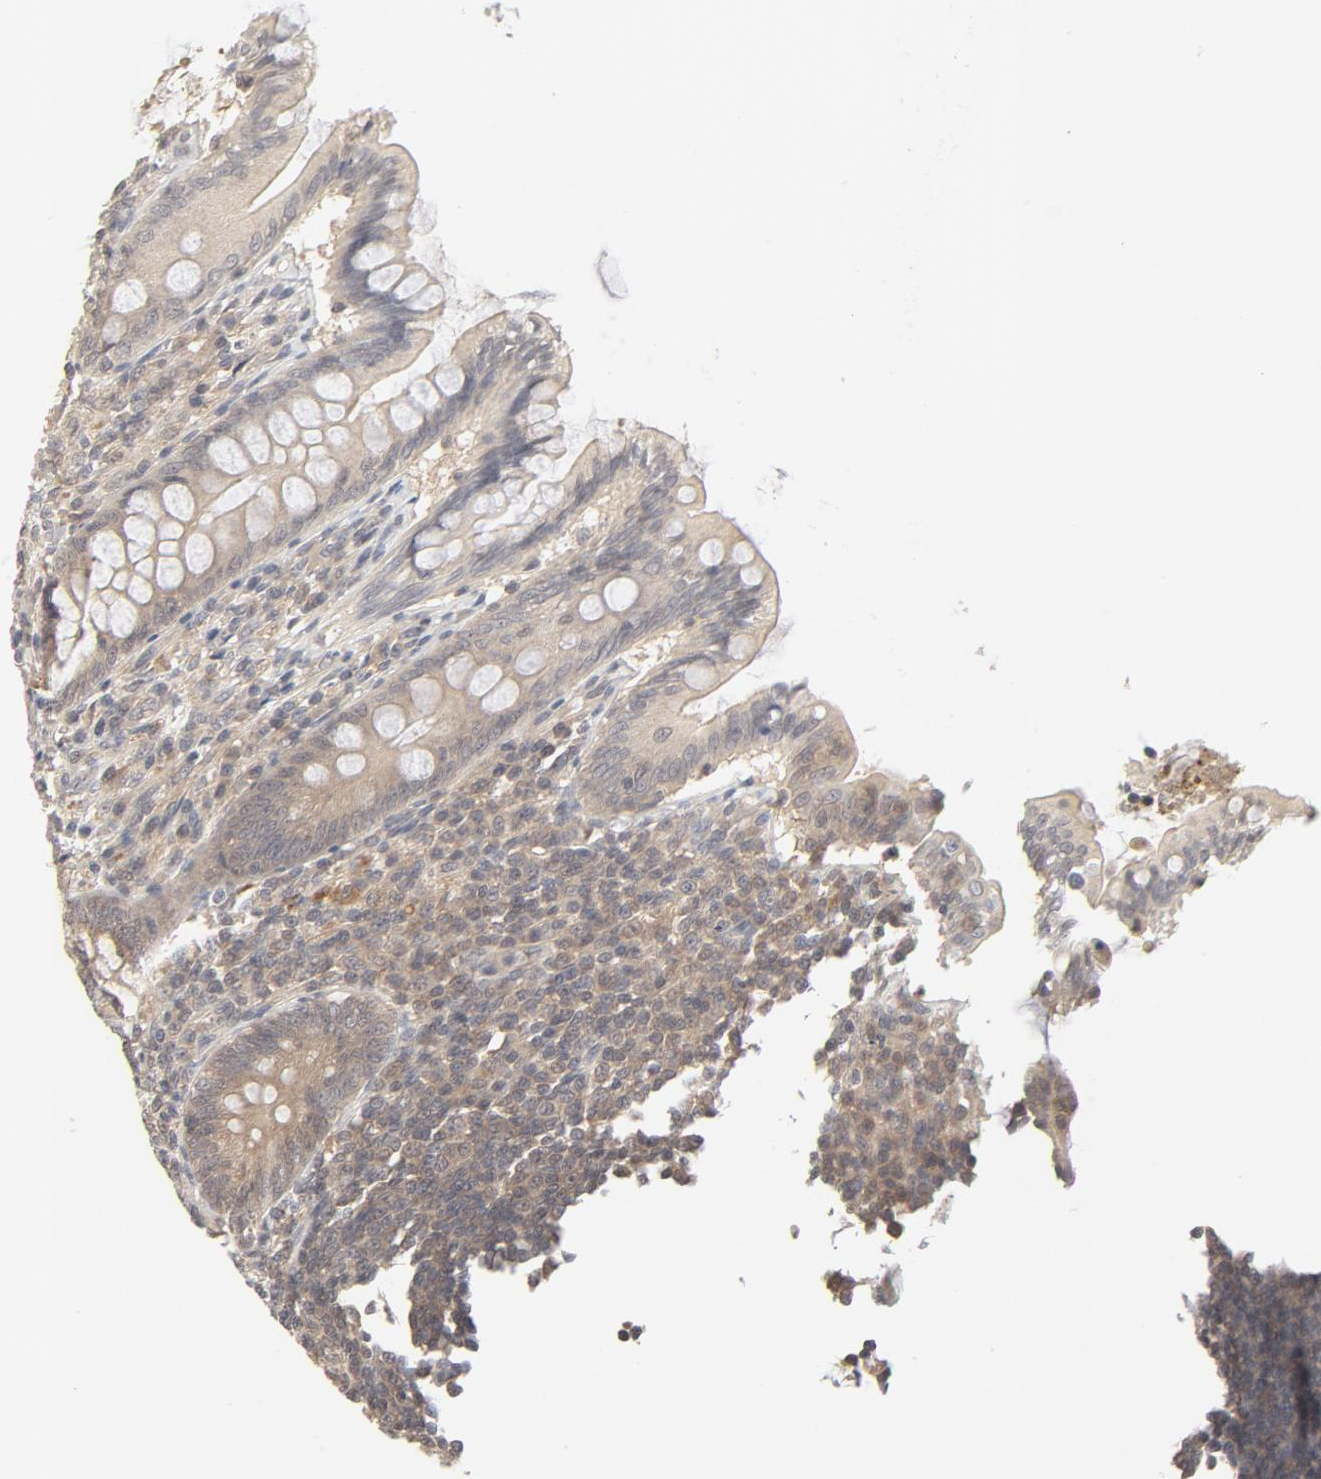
{"staining": {"intensity": "moderate", "quantity": ">75%", "location": "cytoplasmic/membranous,nuclear"}, "tissue": "appendix", "cell_type": "Glandular cells", "image_type": "normal", "snomed": [{"axis": "morphology", "description": "Normal tissue, NOS"}, {"axis": "topography", "description": "Appendix"}], "caption": "Immunohistochemistry (IHC) (DAB (3,3'-diaminobenzidine)) staining of normal human appendix shows moderate cytoplasmic/membranous,nuclear protein expression in approximately >75% of glandular cells.", "gene": "NEDD8", "patient": {"sex": "female", "age": 66}}